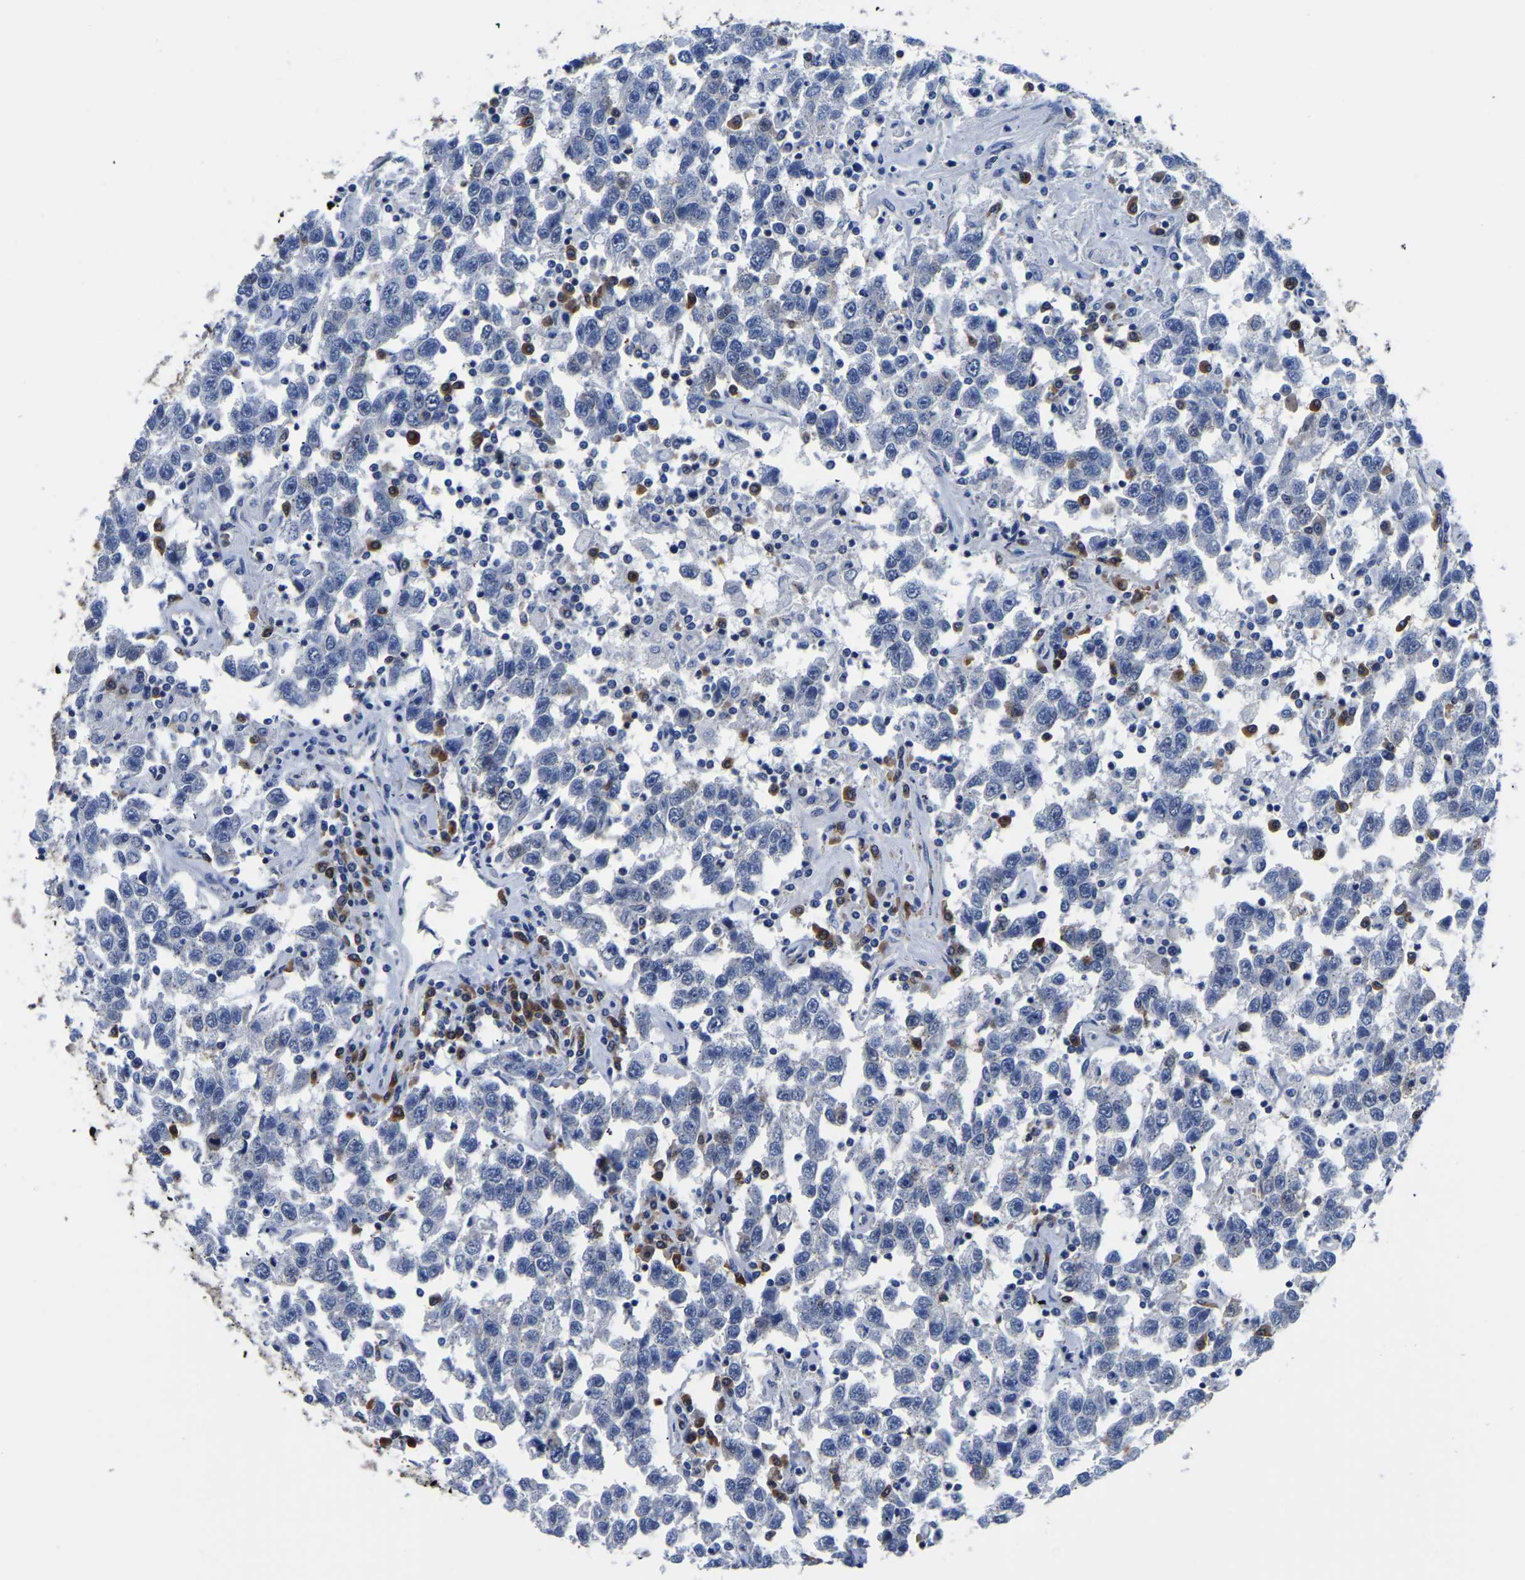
{"staining": {"intensity": "negative", "quantity": "none", "location": "none"}, "tissue": "testis cancer", "cell_type": "Tumor cells", "image_type": "cancer", "snomed": [{"axis": "morphology", "description": "Seminoma, NOS"}, {"axis": "topography", "description": "Testis"}], "caption": "This image is of testis cancer (seminoma) stained with immunohistochemistry (IHC) to label a protein in brown with the nuclei are counter-stained blue. There is no expression in tumor cells.", "gene": "TFG", "patient": {"sex": "male", "age": 41}}